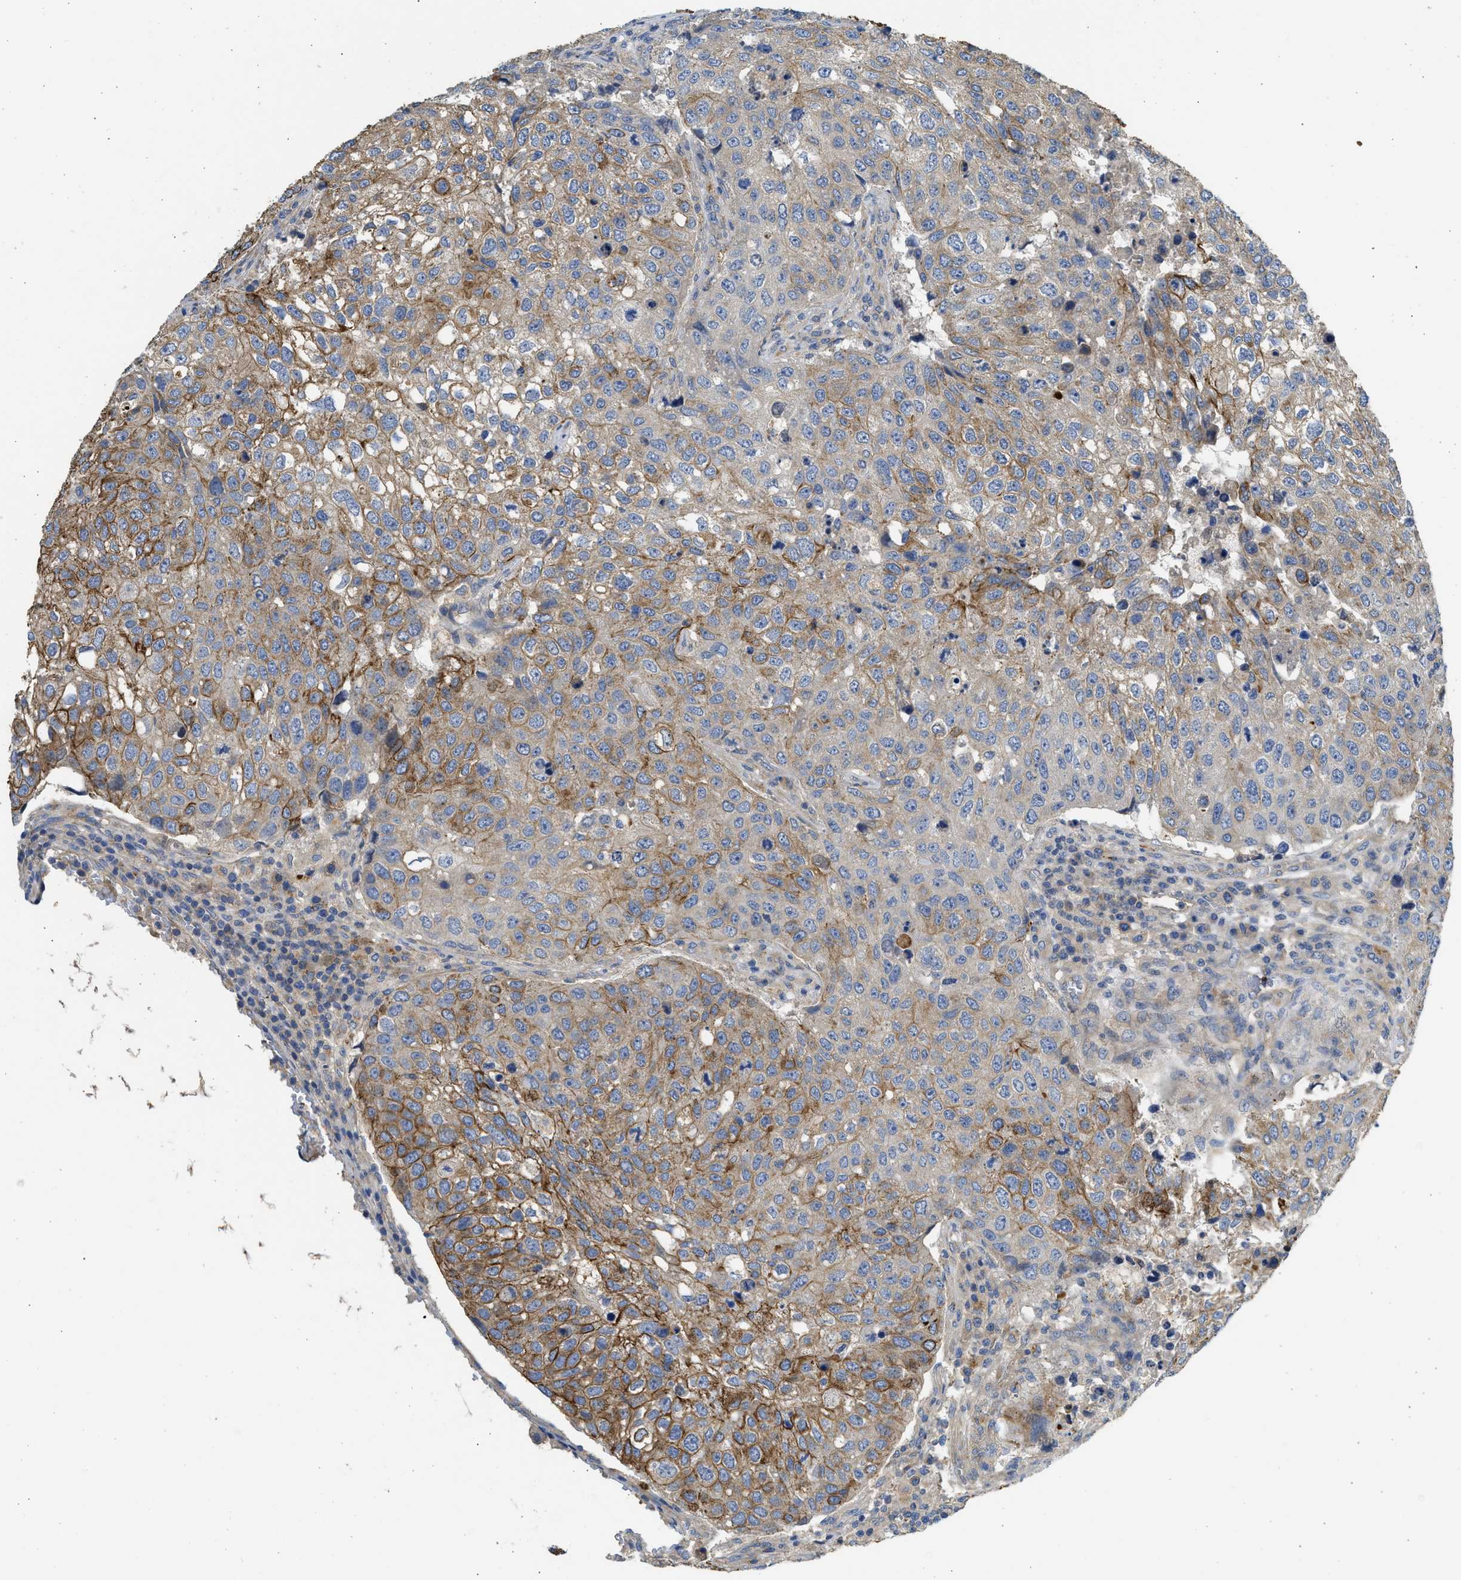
{"staining": {"intensity": "moderate", "quantity": ">75%", "location": "cytoplasmic/membranous"}, "tissue": "urothelial cancer", "cell_type": "Tumor cells", "image_type": "cancer", "snomed": [{"axis": "morphology", "description": "Urothelial carcinoma, High grade"}, {"axis": "topography", "description": "Lymph node"}, {"axis": "topography", "description": "Urinary bladder"}], "caption": "About >75% of tumor cells in urothelial cancer display moderate cytoplasmic/membranous protein positivity as visualized by brown immunohistochemical staining.", "gene": "CSRNP2", "patient": {"sex": "male", "age": 51}}